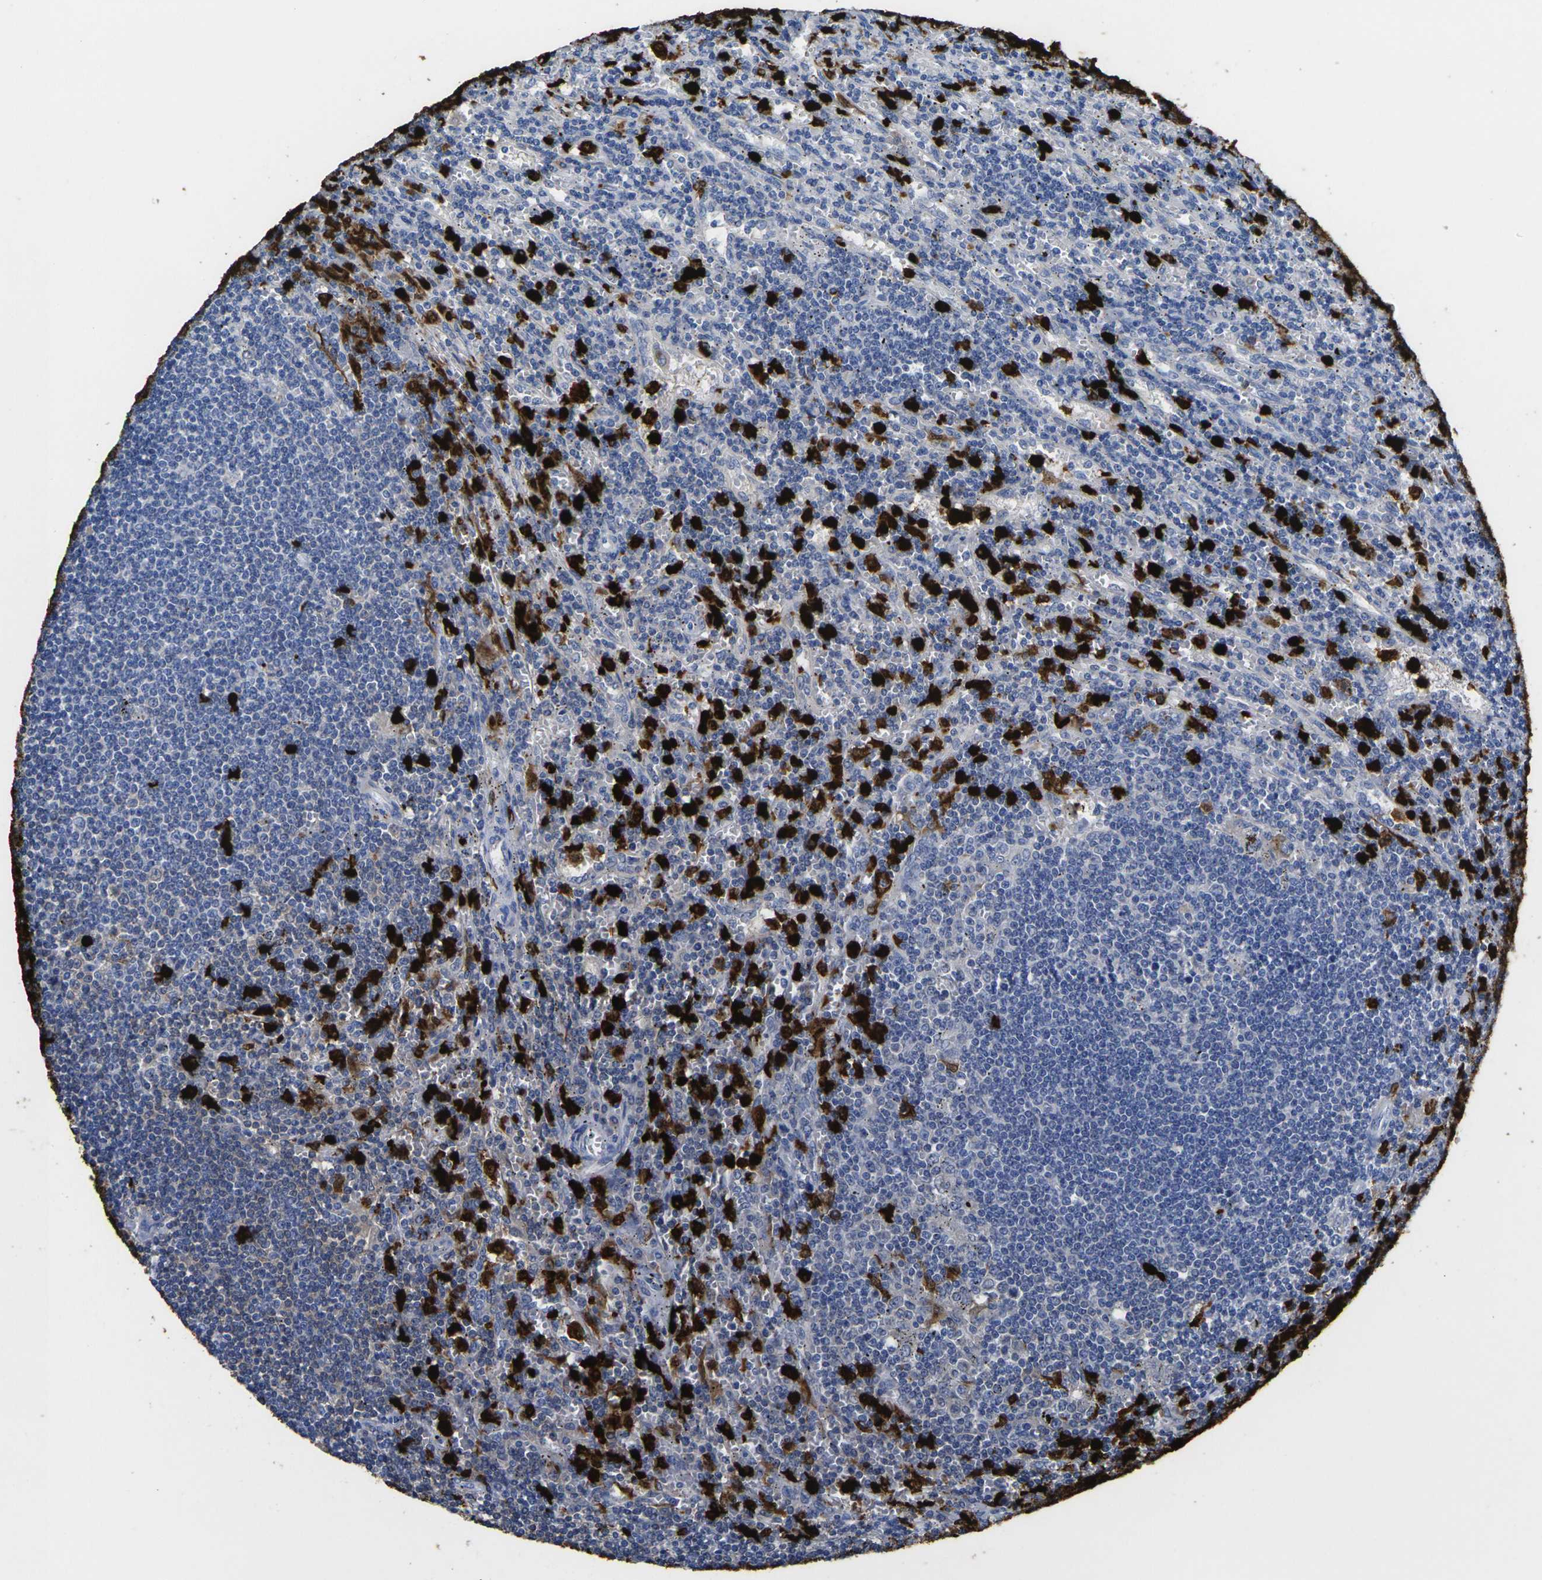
{"staining": {"intensity": "negative", "quantity": "none", "location": "none"}, "tissue": "lymphoma", "cell_type": "Tumor cells", "image_type": "cancer", "snomed": [{"axis": "morphology", "description": "Malignant lymphoma, non-Hodgkin's type, Low grade"}, {"axis": "topography", "description": "Spleen"}], "caption": "This is an immunohistochemistry (IHC) micrograph of lymphoma. There is no staining in tumor cells.", "gene": "S100A9", "patient": {"sex": "male", "age": 76}}